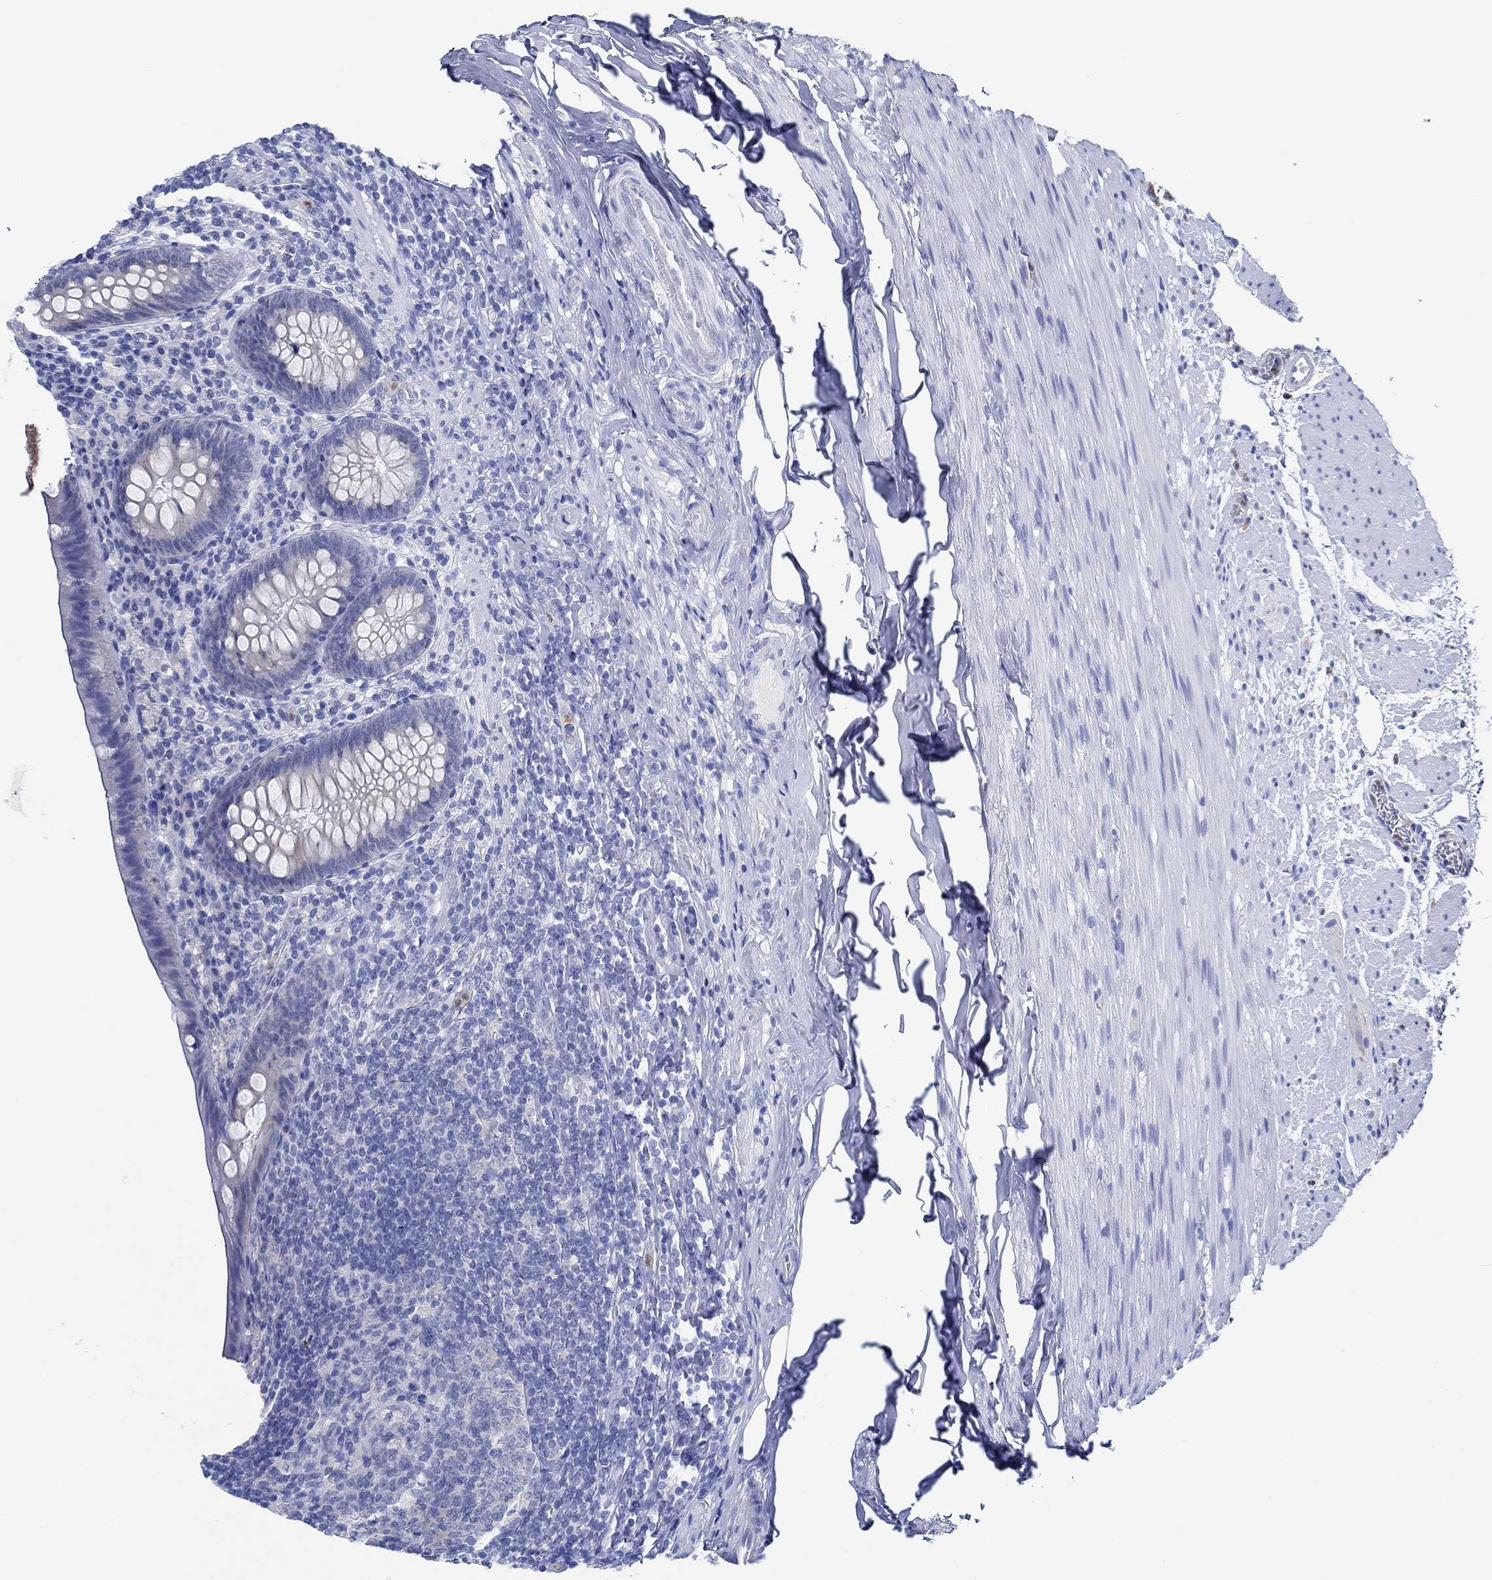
{"staining": {"intensity": "negative", "quantity": "none", "location": "none"}, "tissue": "appendix", "cell_type": "Glandular cells", "image_type": "normal", "snomed": [{"axis": "morphology", "description": "Normal tissue, NOS"}, {"axis": "topography", "description": "Appendix"}], "caption": "Appendix was stained to show a protein in brown. There is no significant positivity in glandular cells. (Stains: DAB (3,3'-diaminobenzidine) immunohistochemistry with hematoxylin counter stain, Microscopy: brightfield microscopy at high magnification).", "gene": "ZNF671", "patient": {"sex": "male", "age": 47}}